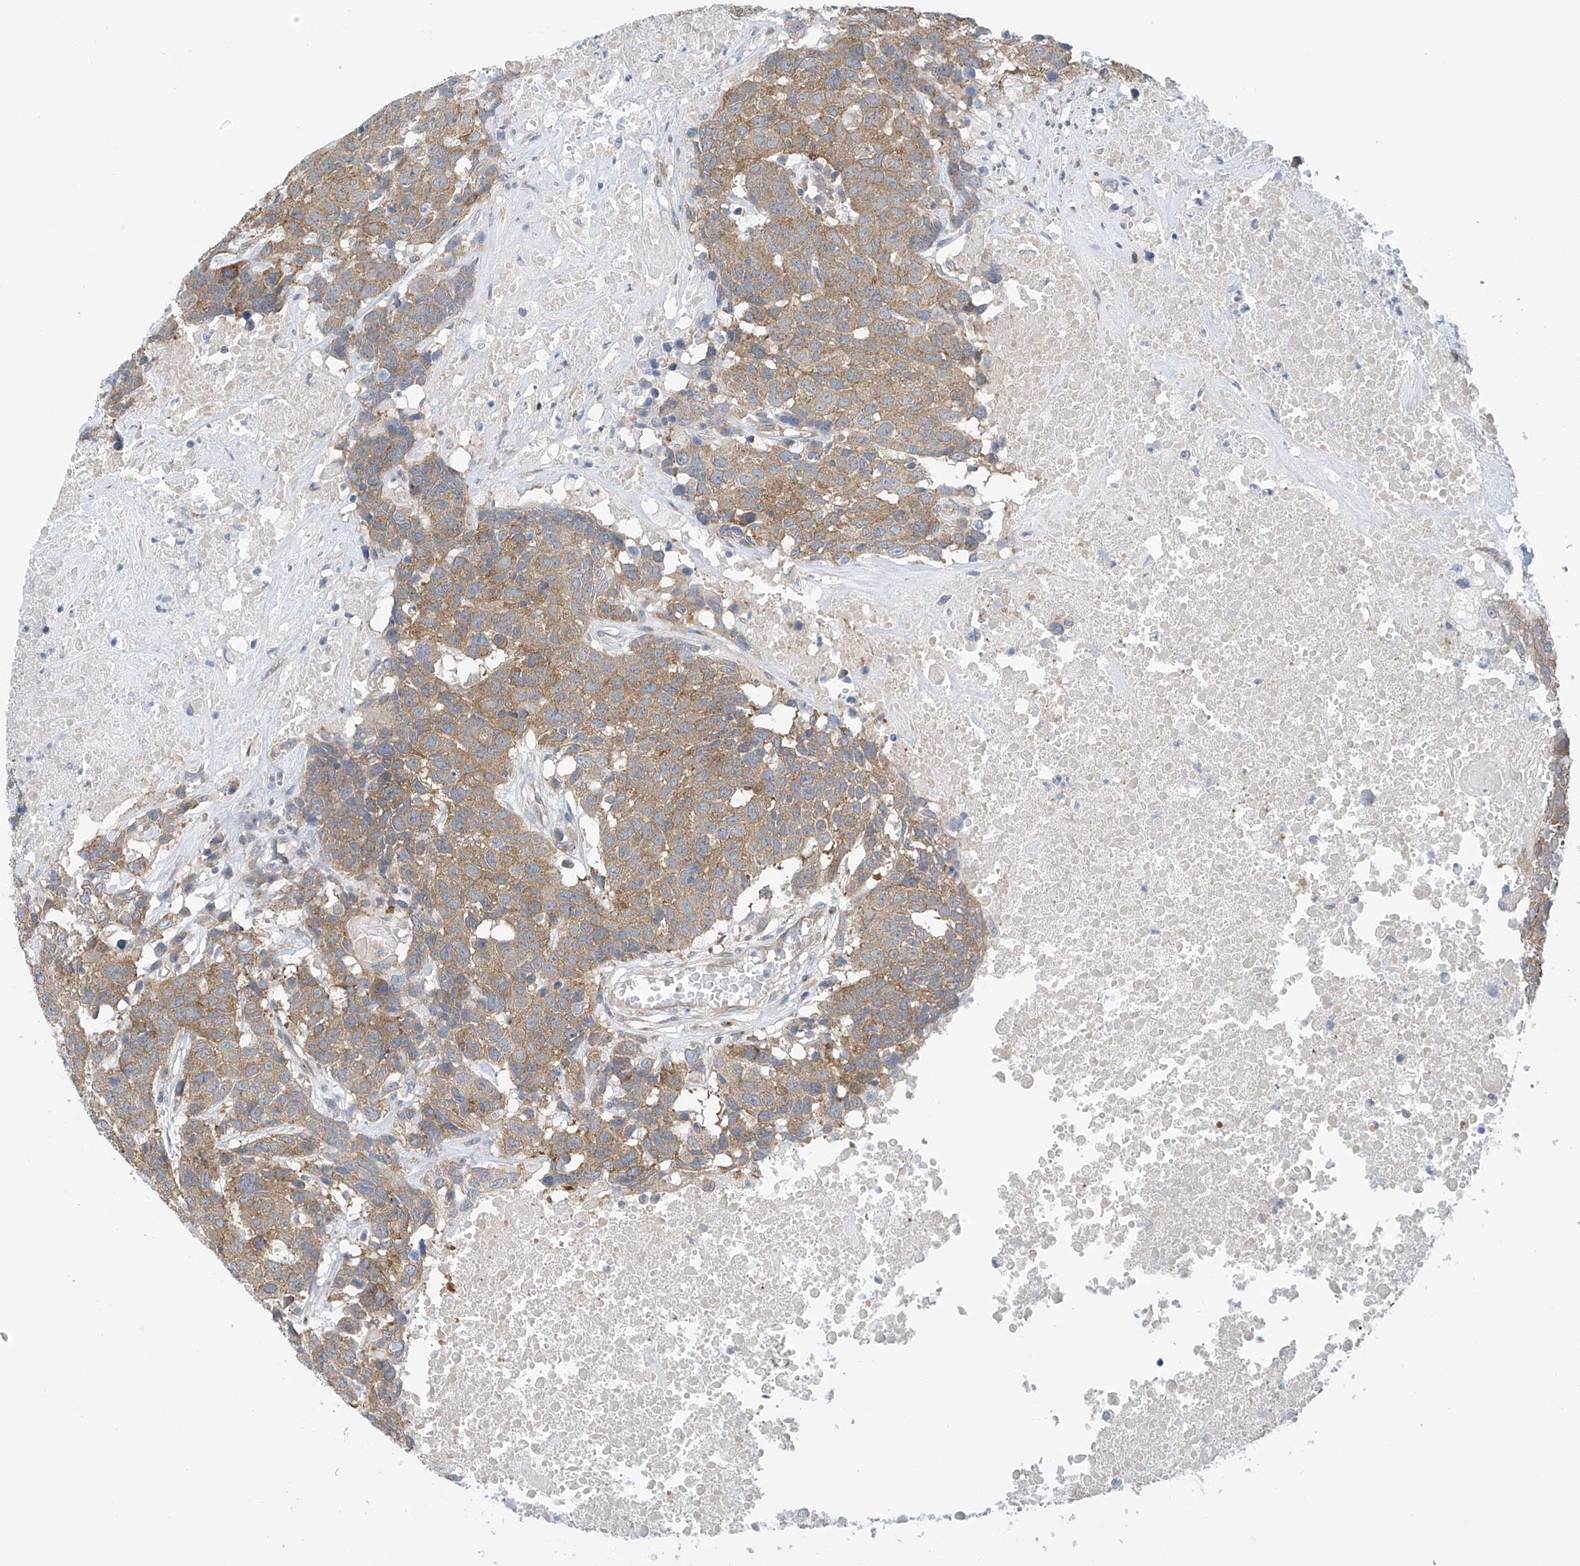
{"staining": {"intensity": "weak", "quantity": ">75%", "location": "cytoplasmic/membranous"}, "tissue": "head and neck cancer", "cell_type": "Tumor cells", "image_type": "cancer", "snomed": [{"axis": "morphology", "description": "Squamous cell carcinoma, NOS"}, {"axis": "topography", "description": "Head-Neck"}], "caption": "Squamous cell carcinoma (head and neck) stained with a brown dye exhibits weak cytoplasmic/membranous positive expression in approximately >75% of tumor cells.", "gene": "REPS1", "patient": {"sex": "male", "age": 66}}